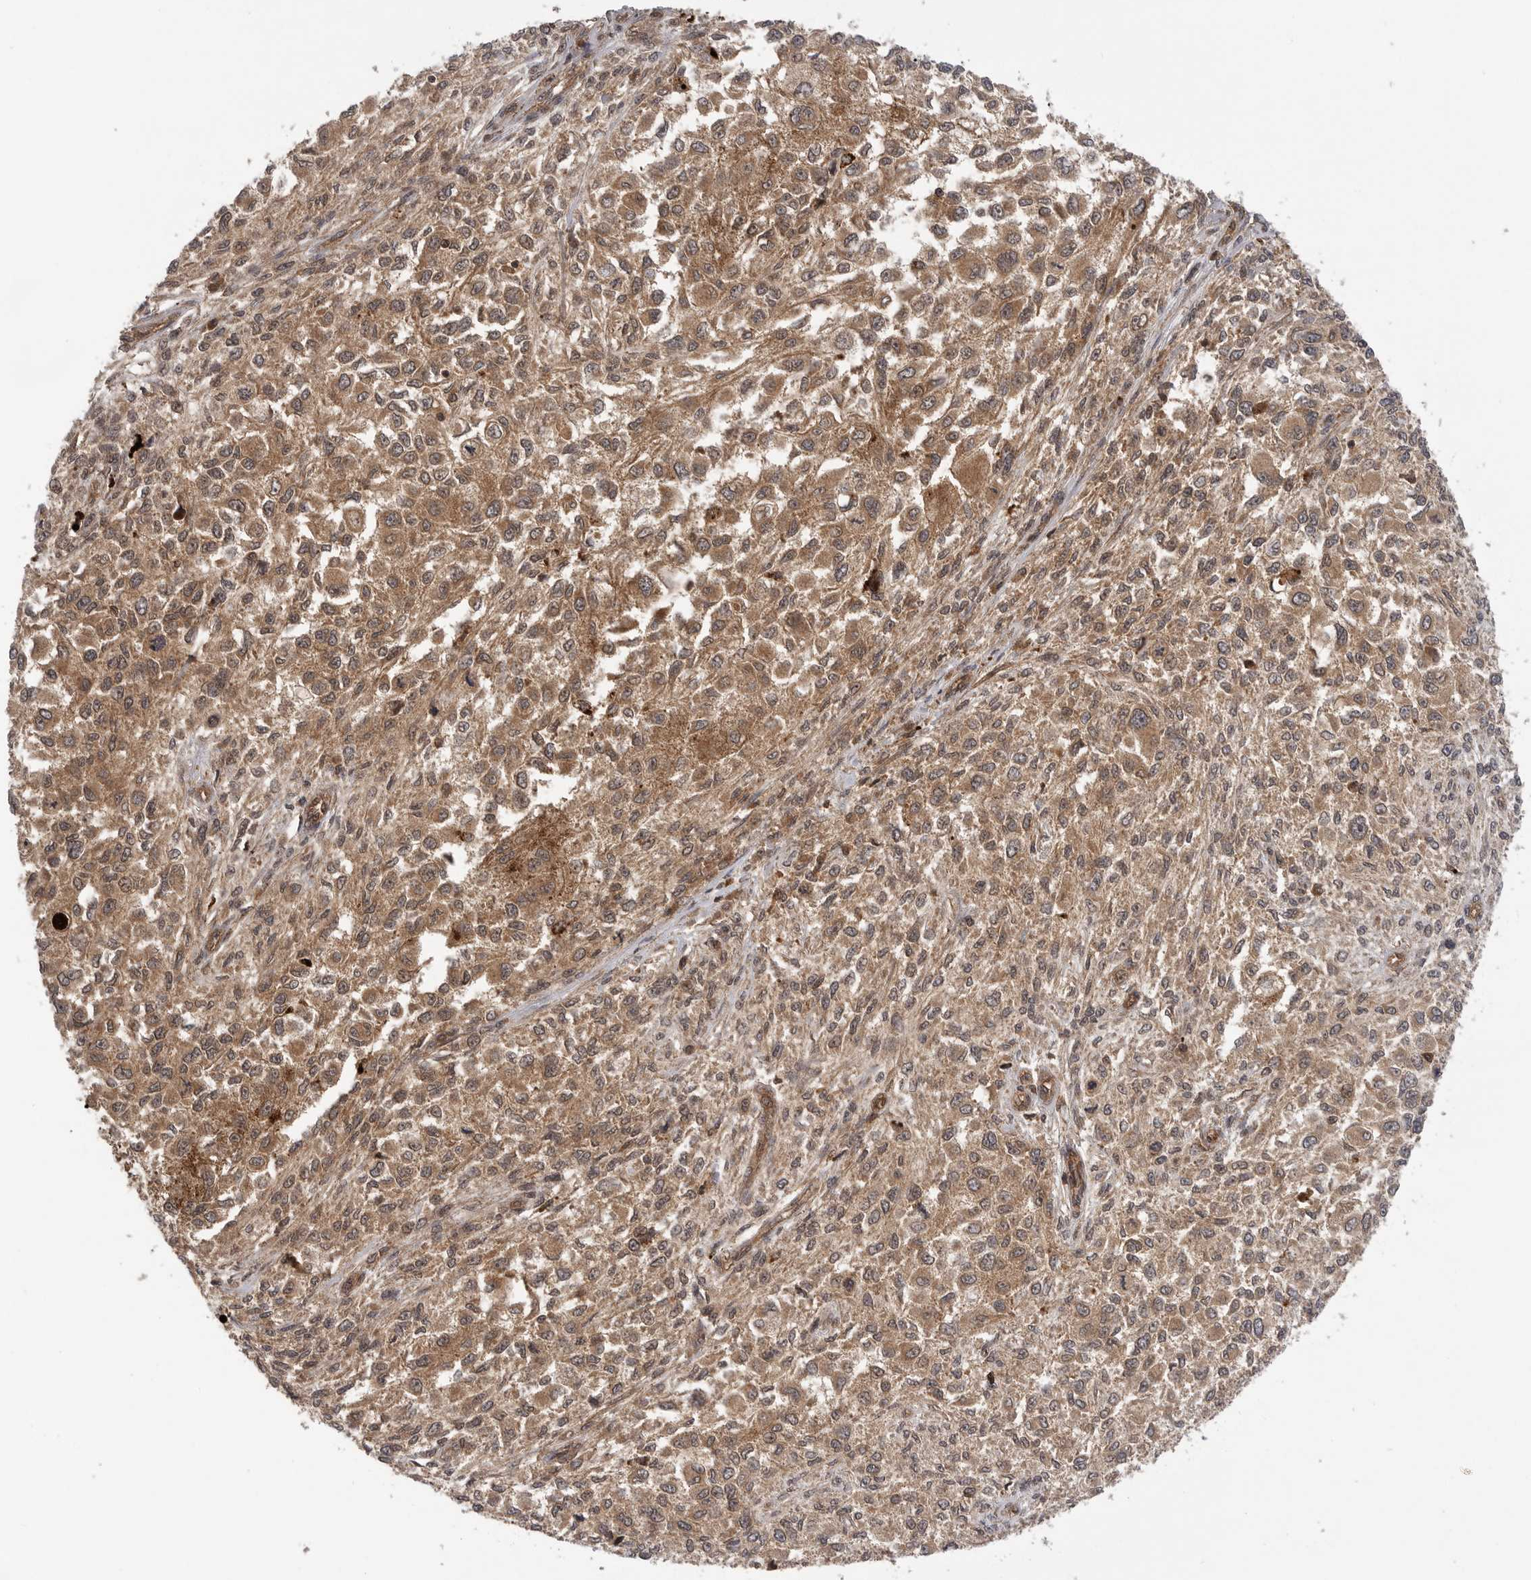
{"staining": {"intensity": "moderate", "quantity": ">75%", "location": "cytoplasmic/membranous"}, "tissue": "melanoma", "cell_type": "Tumor cells", "image_type": "cancer", "snomed": [{"axis": "morphology", "description": "Necrosis, NOS"}, {"axis": "morphology", "description": "Malignant melanoma, NOS"}, {"axis": "topography", "description": "Skin"}], "caption": "Immunohistochemical staining of human melanoma demonstrates medium levels of moderate cytoplasmic/membranous protein staining in about >75% of tumor cells. (IHC, brightfield microscopy, high magnification).", "gene": "PRDX4", "patient": {"sex": "female", "age": 87}}